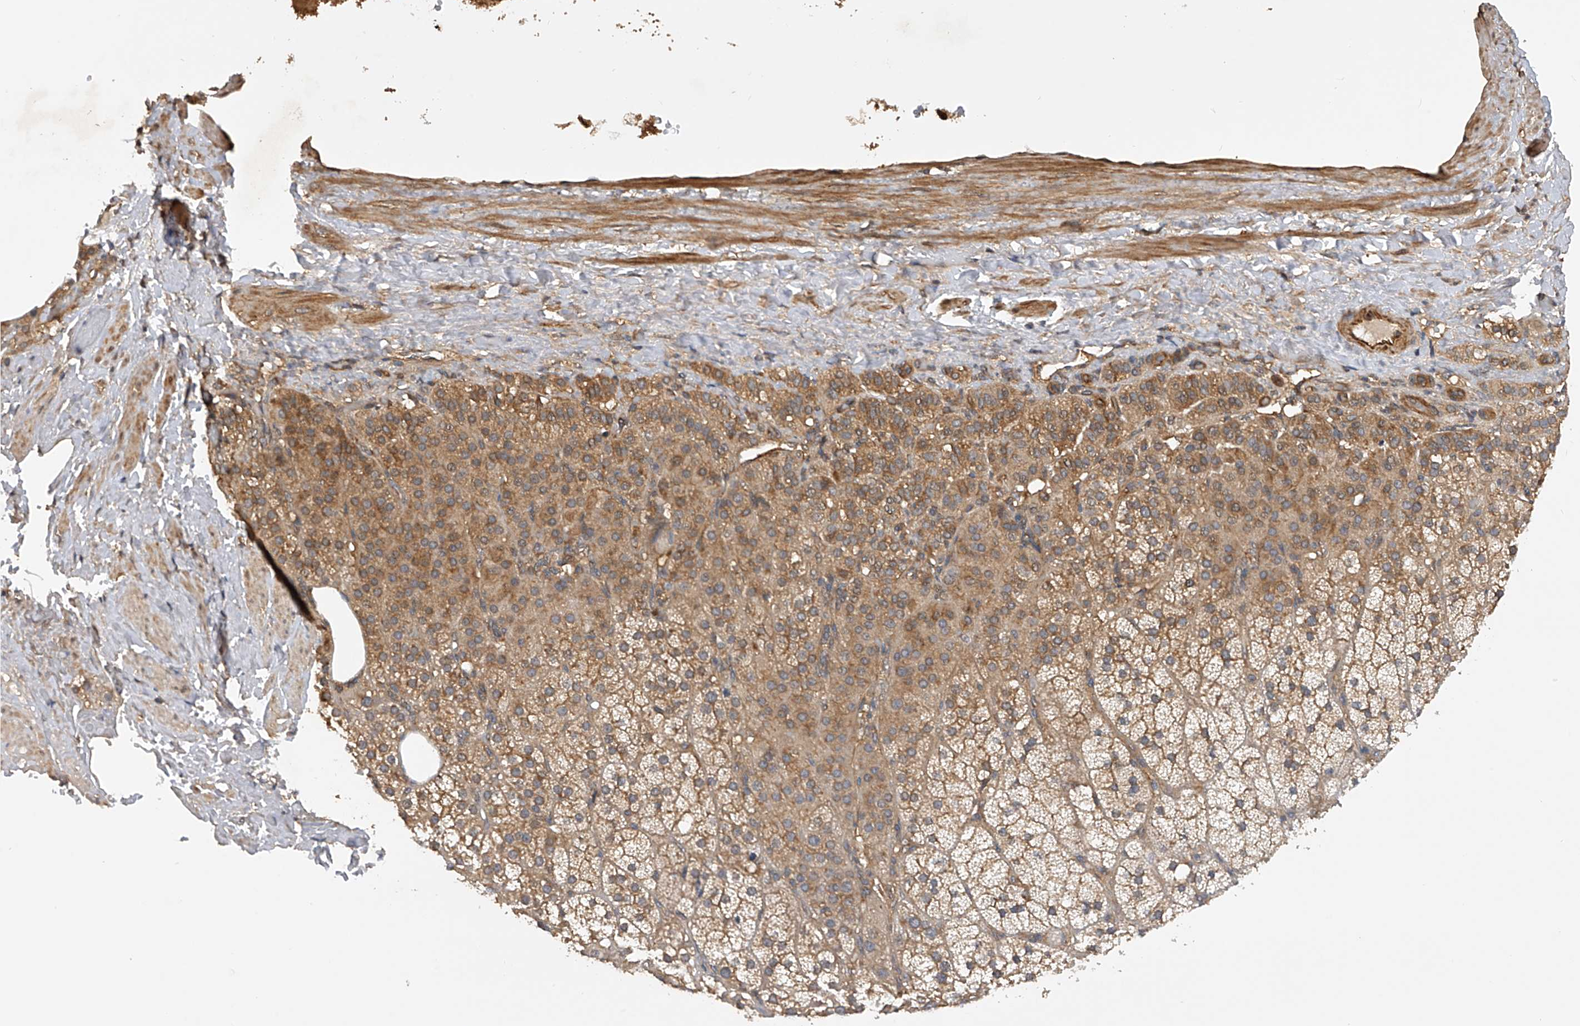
{"staining": {"intensity": "moderate", "quantity": ">75%", "location": "cytoplasmic/membranous"}, "tissue": "adrenal gland", "cell_type": "Glandular cells", "image_type": "normal", "snomed": [{"axis": "morphology", "description": "Normal tissue, NOS"}, {"axis": "topography", "description": "Adrenal gland"}], "caption": "Protein analysis of benign adrenal gland reveals moderate cytoplasmic/membranous staining in about >75% of glandular cells.", "gene": "PTPRA", "patient": {"sex": "female", "age": 59}}